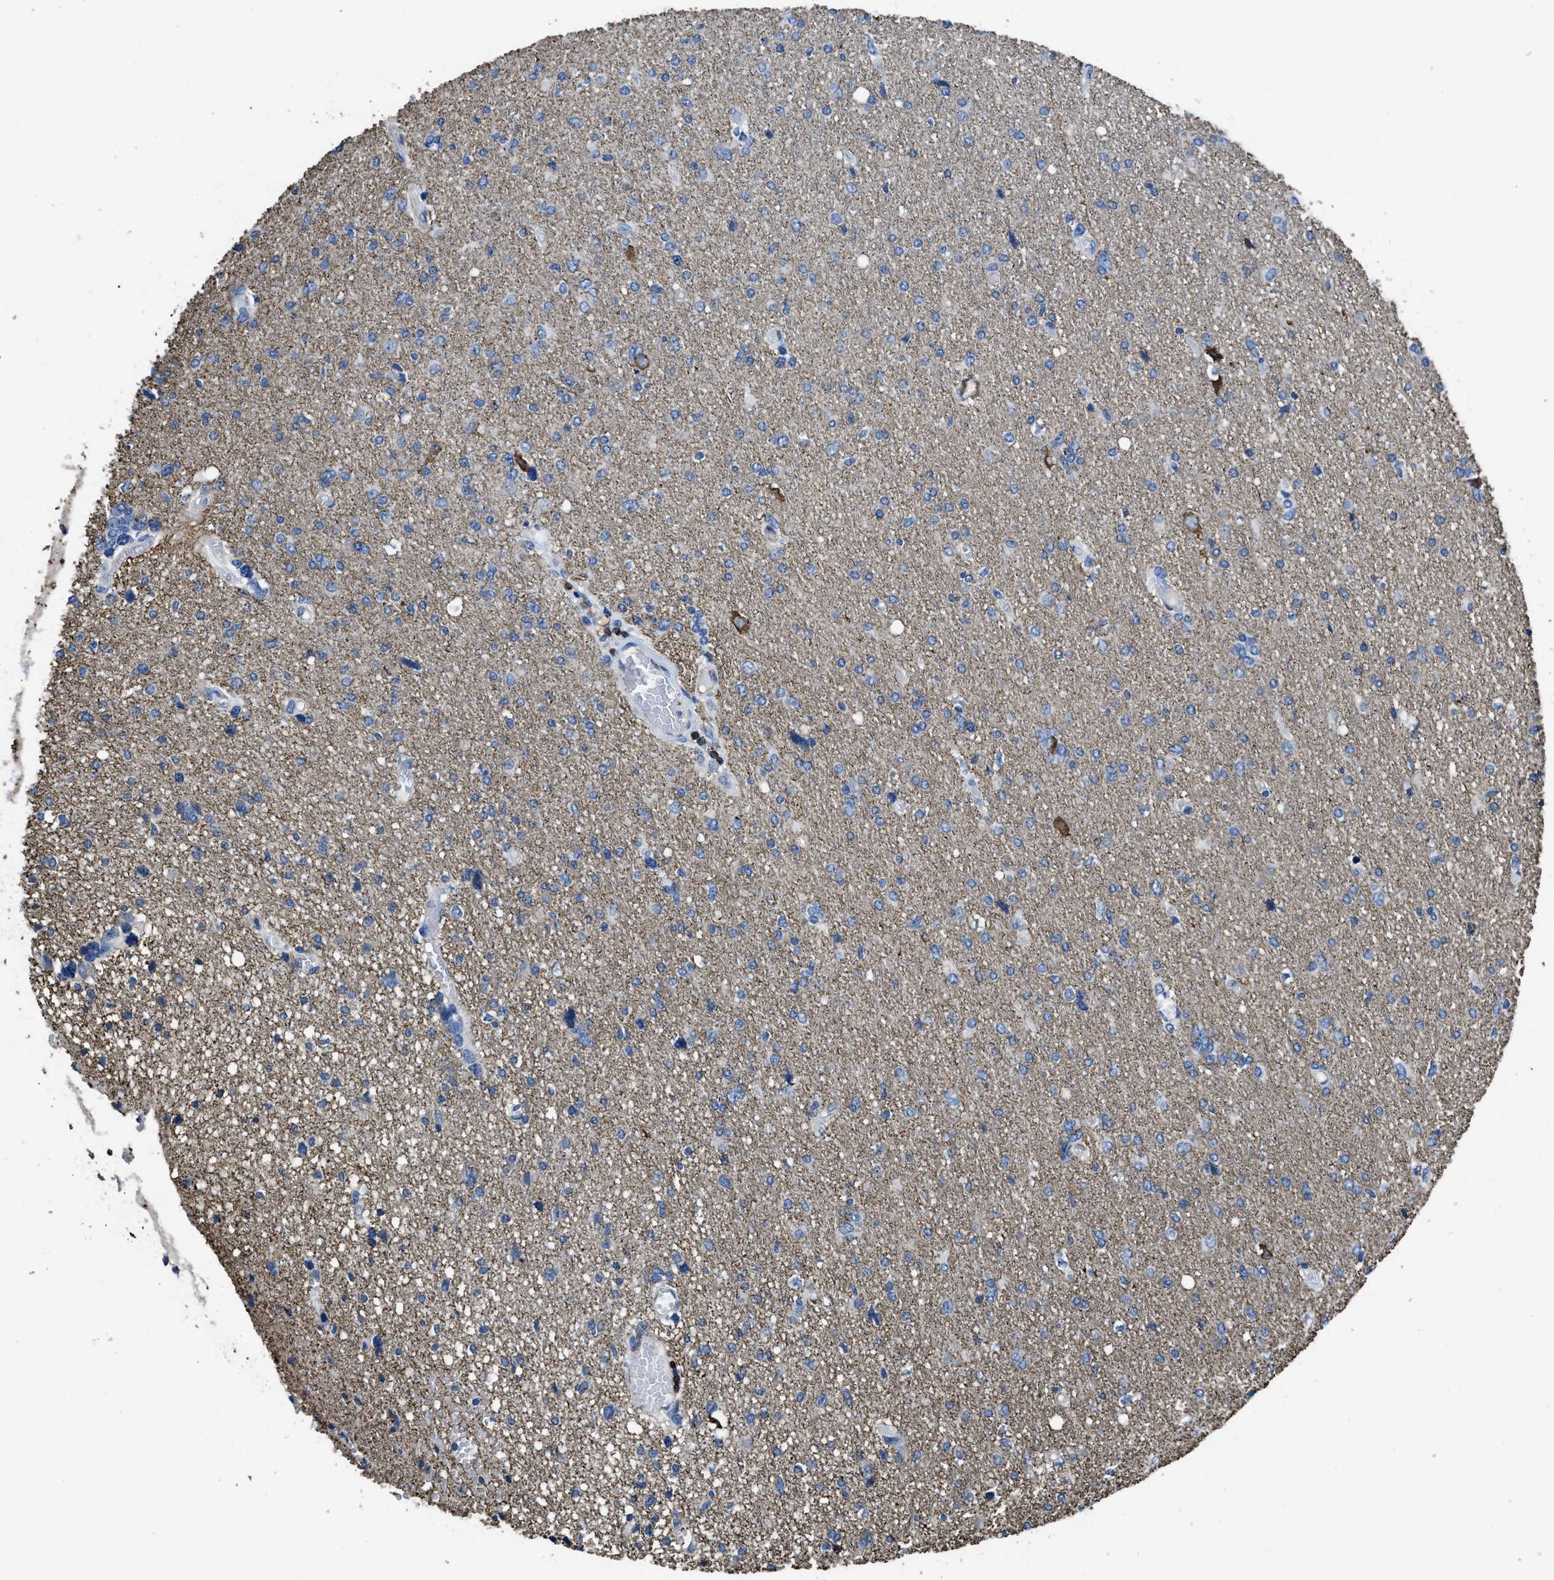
{"staining": {"intensity": "negative", "quantity": "none", "location": "none"}, "tissue": "glioma", "cell_type": "Tumor cells", "image_type": "cancer", "snomed": [{"axis": "morphology", "description": "Glioma, malignant, High grade"}, {"axis": "topography", "description": "Brain"}], "caption": "An immunohistochemistry histopathology image of malignant high-grade glioma is shown. There is no staining in tumor cells of malignant high-grade glioma.", "gene": "ITGA3", "patient": {"sex": "female", "age": 59}}